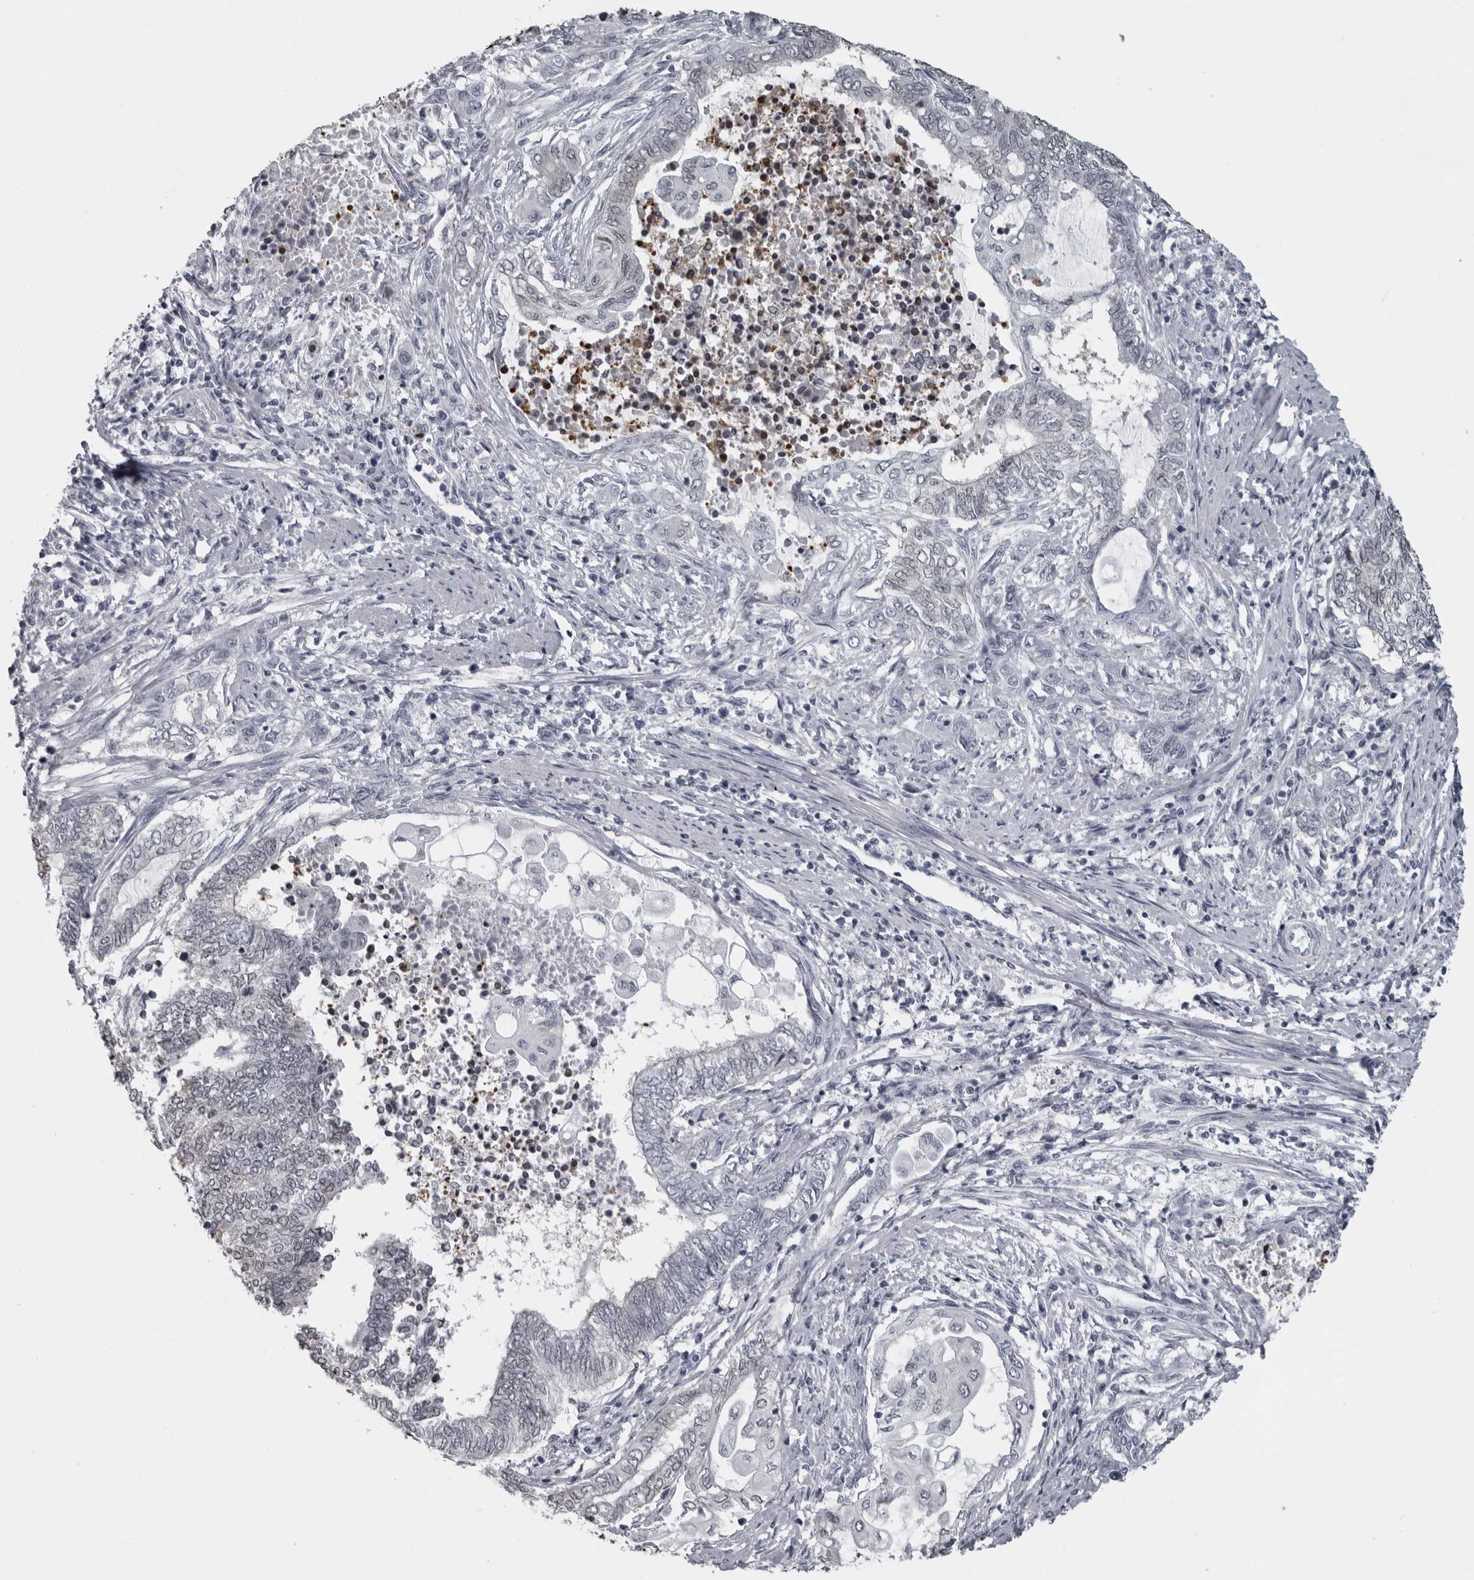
{"staining": {"intensity": "negative", "quantity": "none", "location": "none"}, "tissue": "endometrial cancer", "cell_type": "Tumor cells", "image_type": "cancer", "snomed": [{"axis": "morphology", "description": "Adenocarcinoma, NOS"}, {"axis": "topography", "description": "Uterus"}, {"axis": "topography", "description": "Endometrium"}], "caption": "This histopathology image is of endometrial adenocarcinoma stained with immunohistochemistry to label a protein in brown with the nuclei are counter-stained blue. There is no expression in tumor cells.", "gene": "LZIC", "patient": {"sex": "female", "age": 70}}